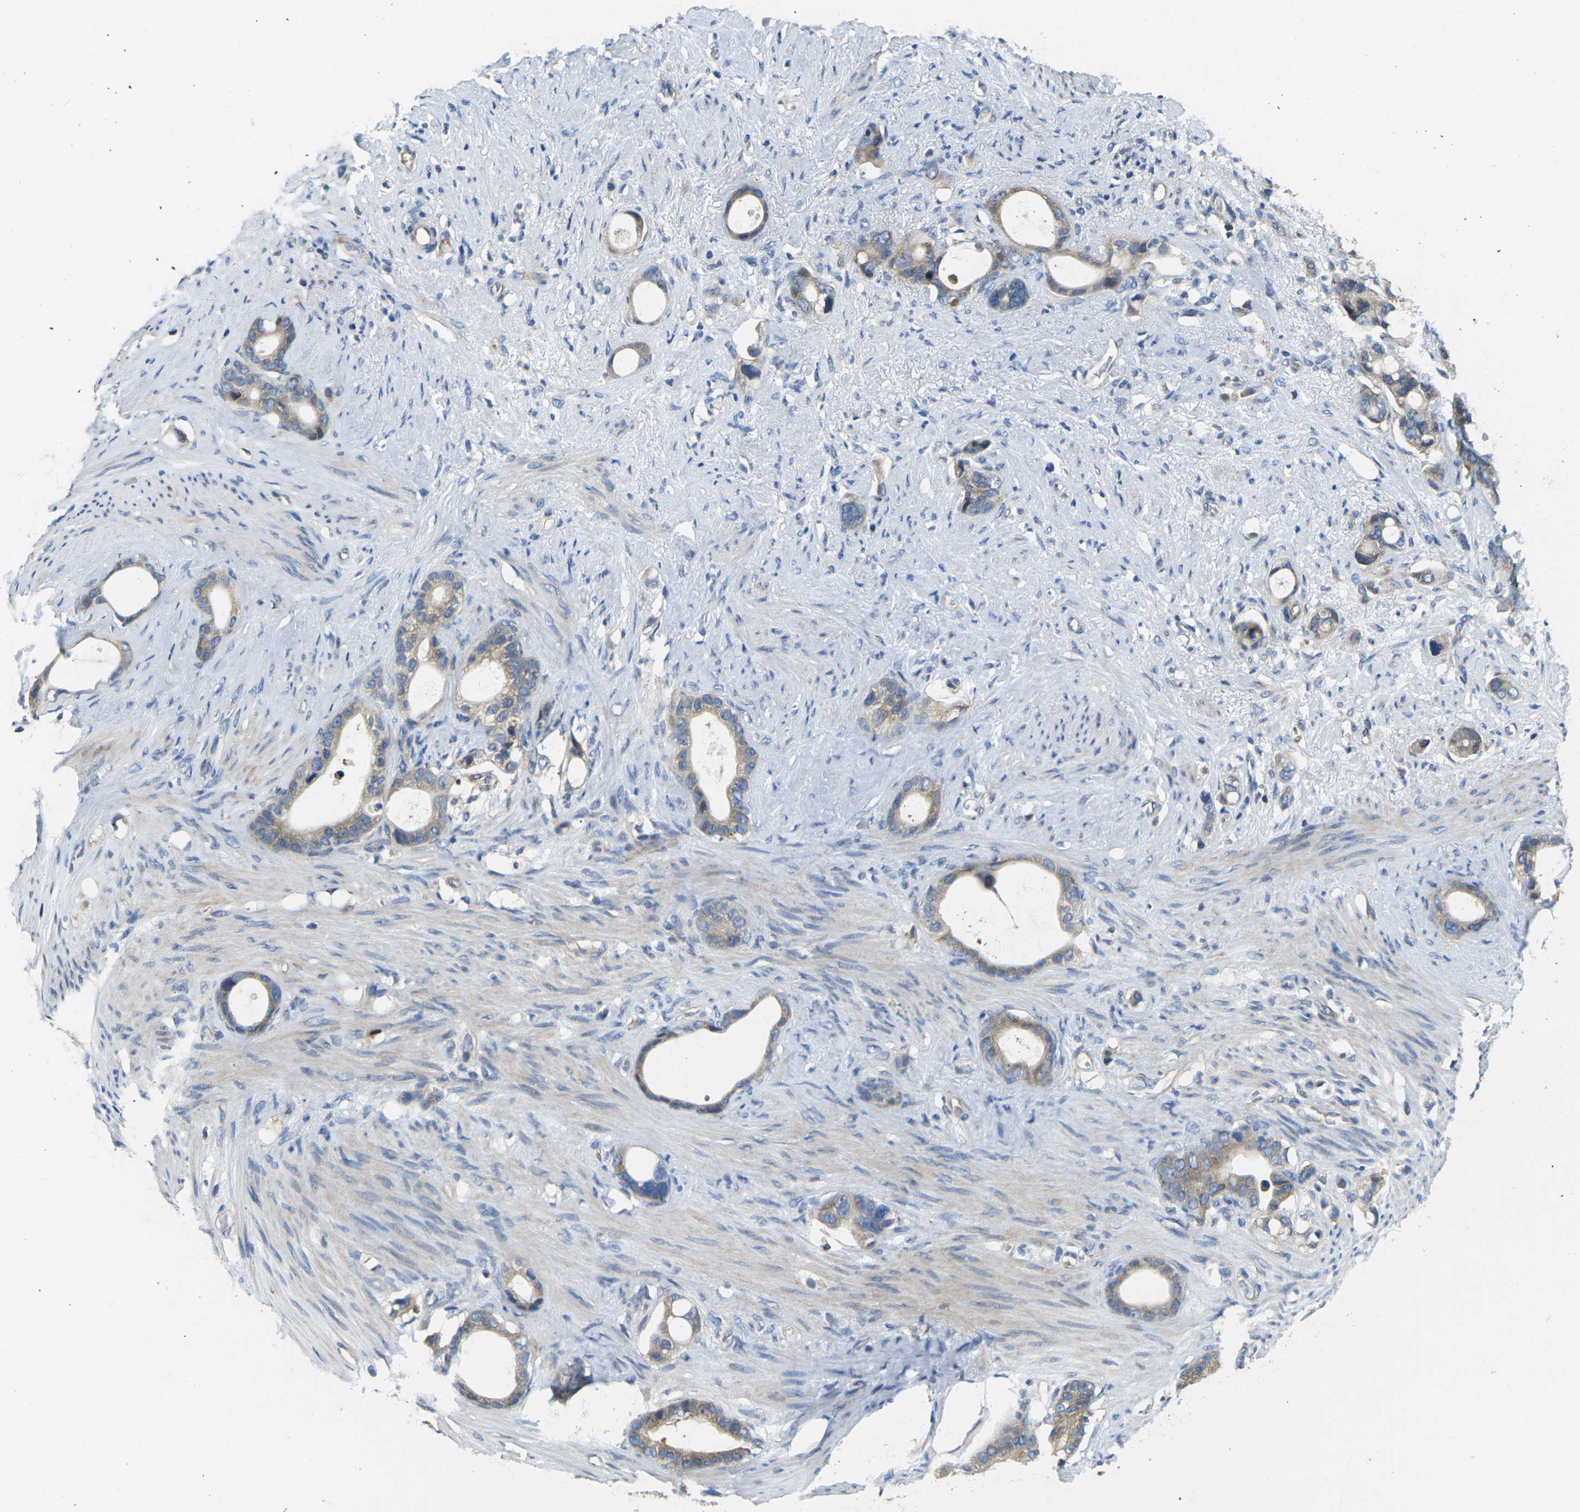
{"staining": {"intensity": "weak", "quantity": "25%-75%", "location": "cytoplasmic/membranous"}, "tissue": "stomach cancer", "cell_type": "Tumor cells", "image_type": "cancer", "snomed": [{"axis": "morphology", "description": "Adenocarcinoma, NOS"}, {"axis": "topography", "description": "Stomach"}], "caption": "This photomicrograph displays stomach cancer (adenocarcinoma) stained with immunohistochemistry to label a protein in brown. The cytoplasmic/membranous of tumor cells show weak positivity for the protein. Nuclei are counter-stained blue.", "gene": "TMCC2", "patient": {"sex": "female", "age": 75}}